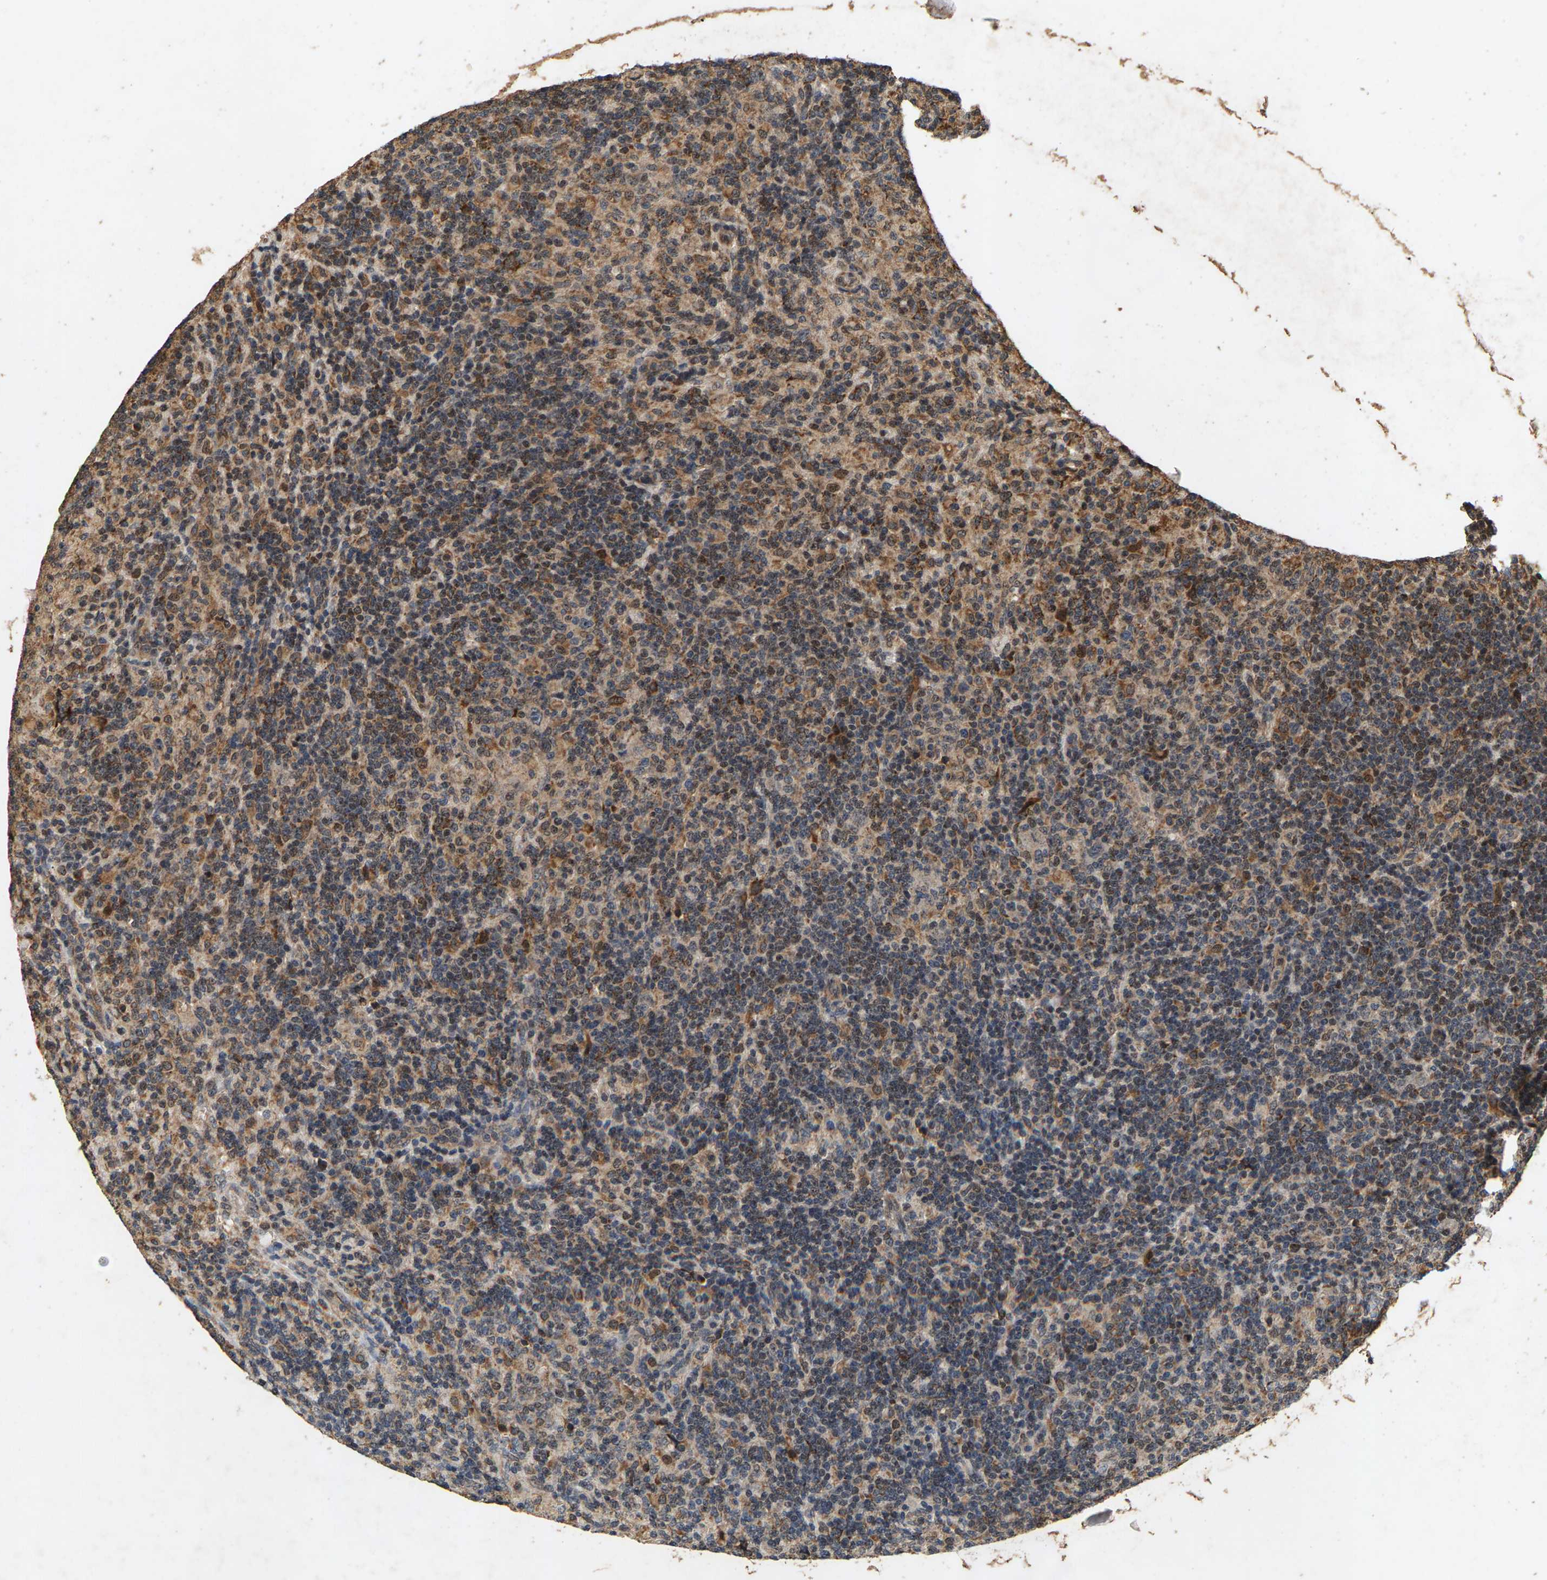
{"staining": {"intensity": "weak", "quantity": ">75%", "location": "cytoplasmic/membranous"}, "tissue": "lymphoma", "cell_type": "Tumor cells", "image_type": "cancer", "snomed": [{"axis": "morphology", "description": "Hodgkin's disease, NOS"}, {"axis": "topography", "description": "Lymph node"}], "caption": "Weak cytoplasmic/membranous staining for a protein is present in about >75% of tumor cells of Hodgkin's disease using IHC.", "gene": "CIDEC", "patient": {"sex": "male", "age": 70}}